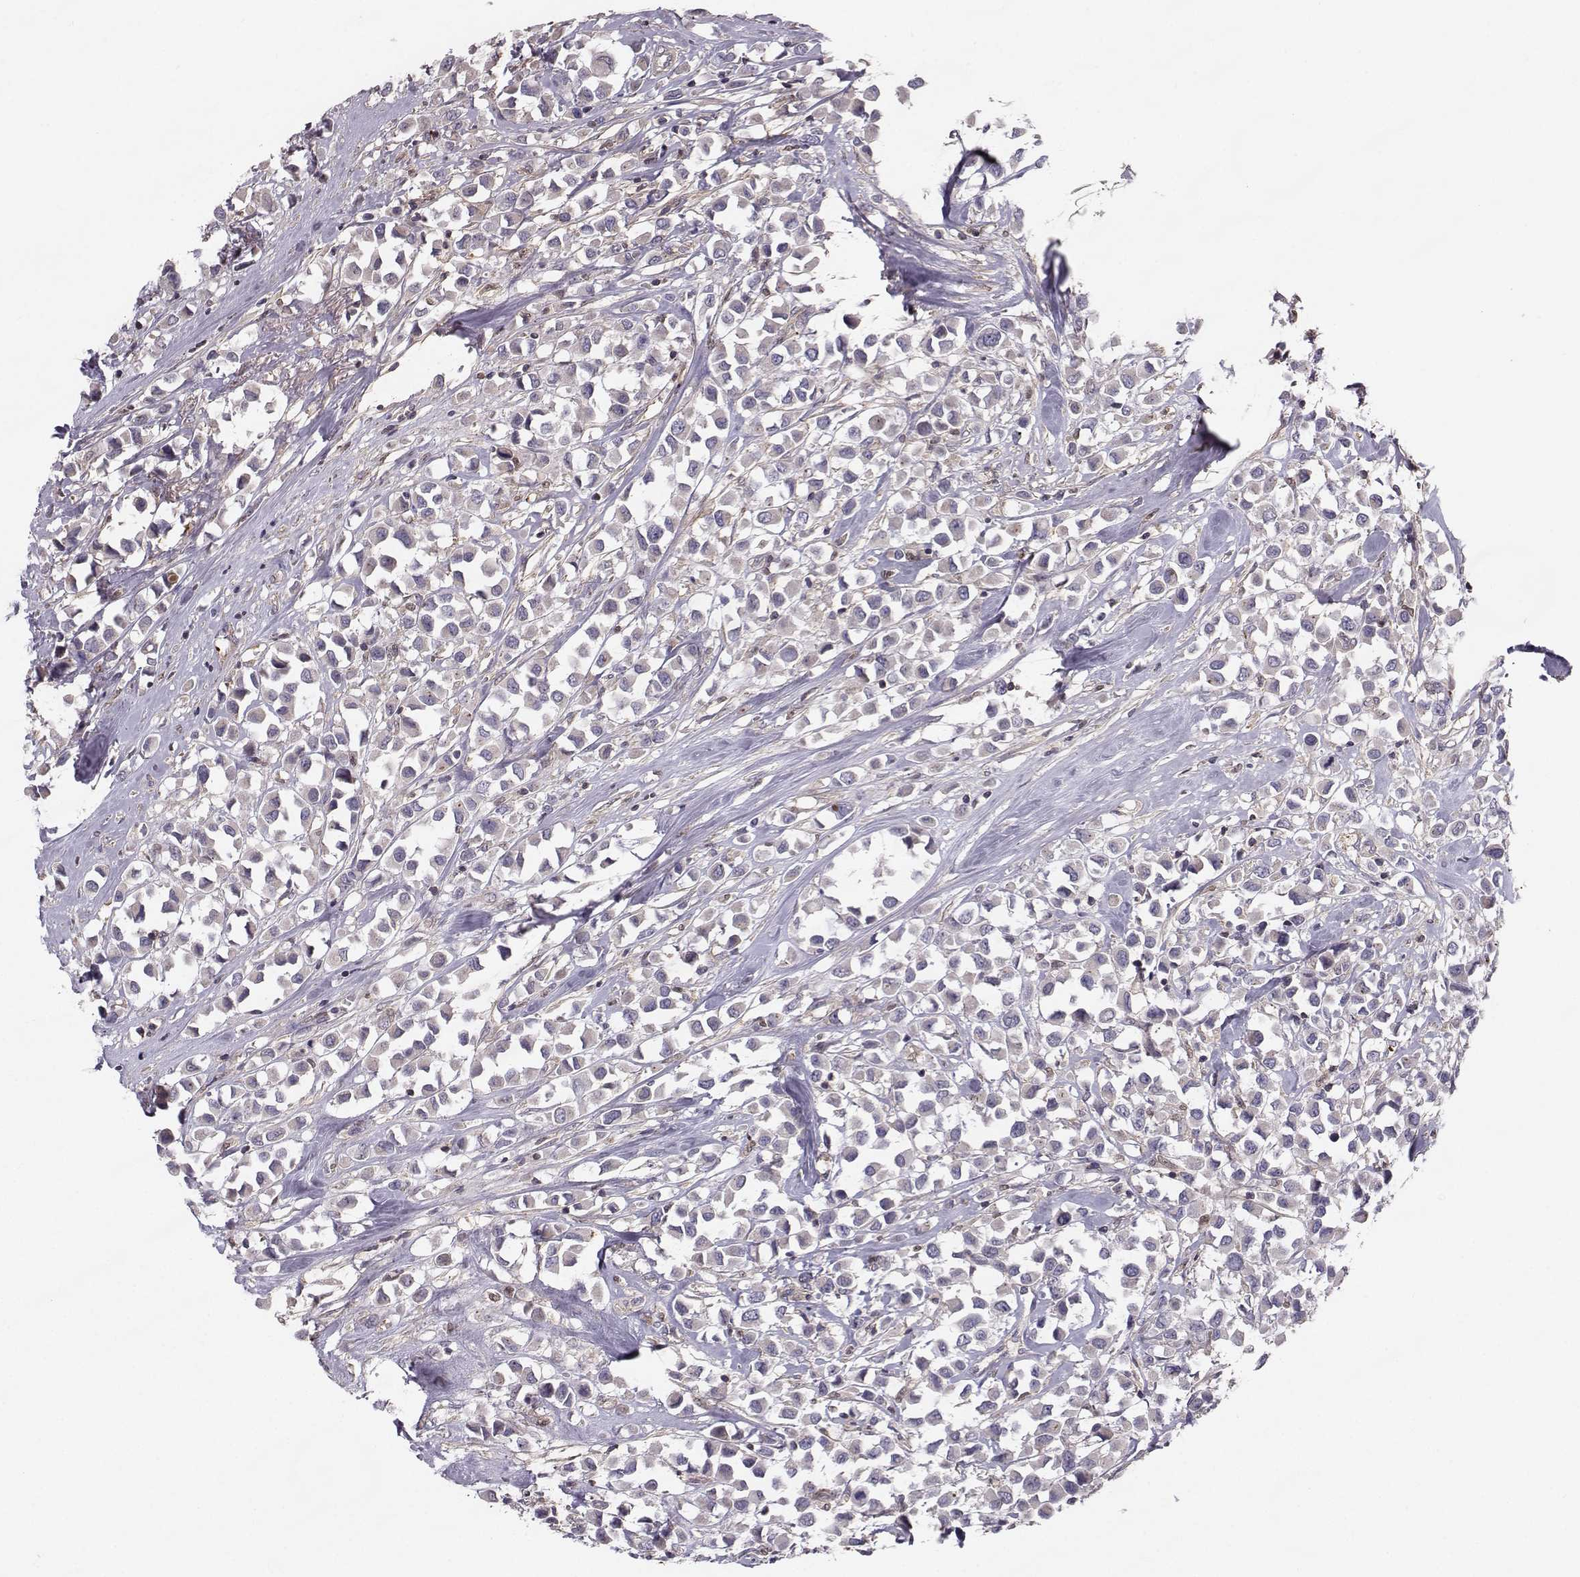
{"staining": {"intensity": "negative", "quantity": "none", "location": "none"}, "tissue": "breast cancer", "cell_type": "Tumor cells", "image_type": "cancer", "snomed": [{"axis": "morphology", "description": "Duct carcinoma"}, {"axis": "topography", "description": "Breast"}], "caption": "Breast cancer was stained to show a protein in brown. There is no significant positivity in tumor cells.", "gene": "ASB16", "patient": {"sex": "female", "age": 61}}